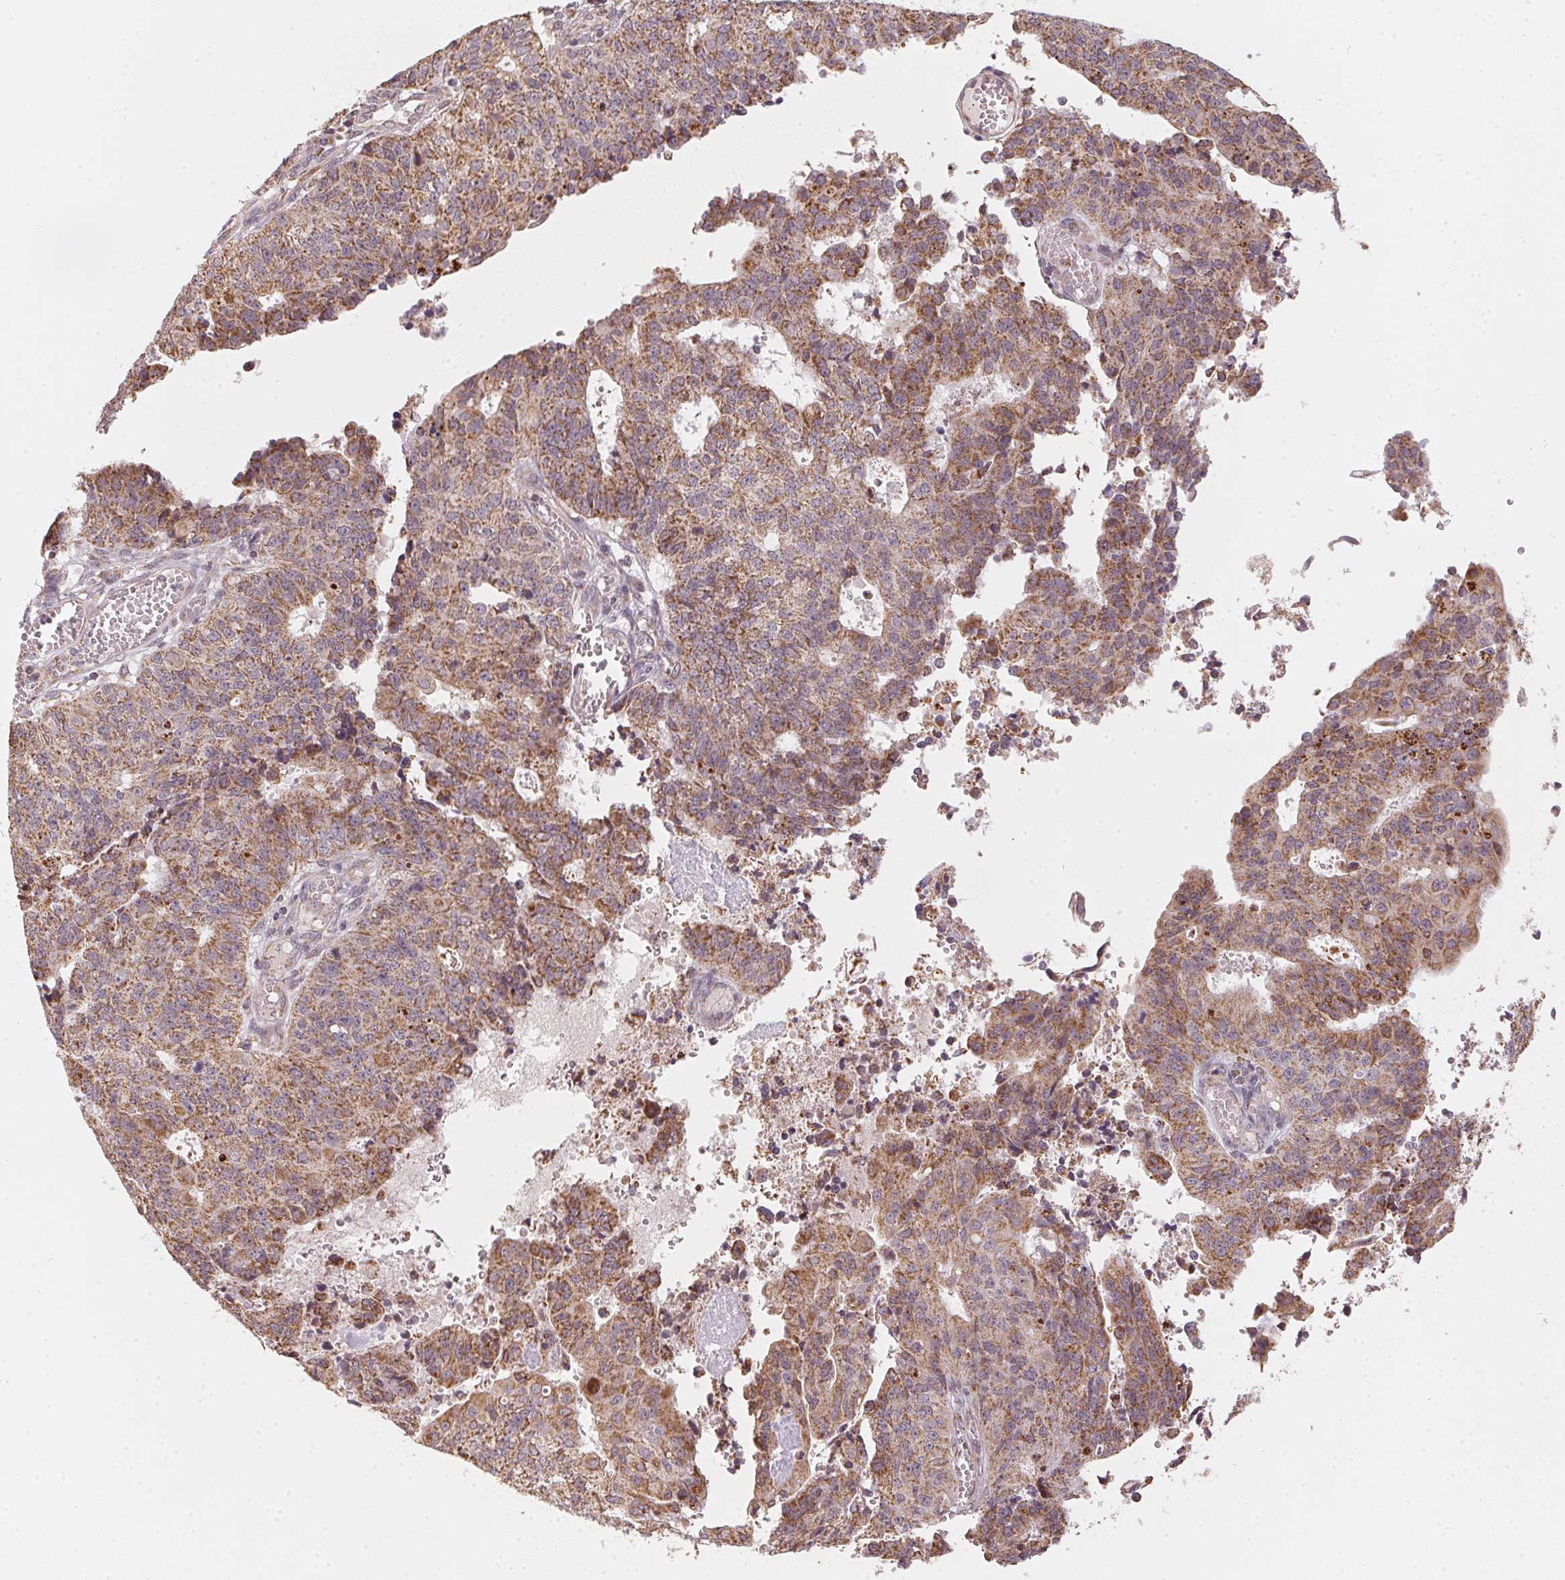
{"staining": {"intensity": "moderate", "quantity": ">75%", "location": "cytoplasmic/membranous"}, "tissue": "endometrial cancer", "cell_type": "Tumor cells", "image_type": "cancer", "snomed": [{"axis": "morphology", "description": "Adenocarcinoma, NOS"}, {"axis": "topography", "description": "Endometrium"}], "caption": "Protein expression analysis of endometrial cancer shows moderate cytoplasmic/membranous expression in about >75% of tumor cells.", "gene": "MATCAP1", "patient": {"sex": "female", "age": 82}}